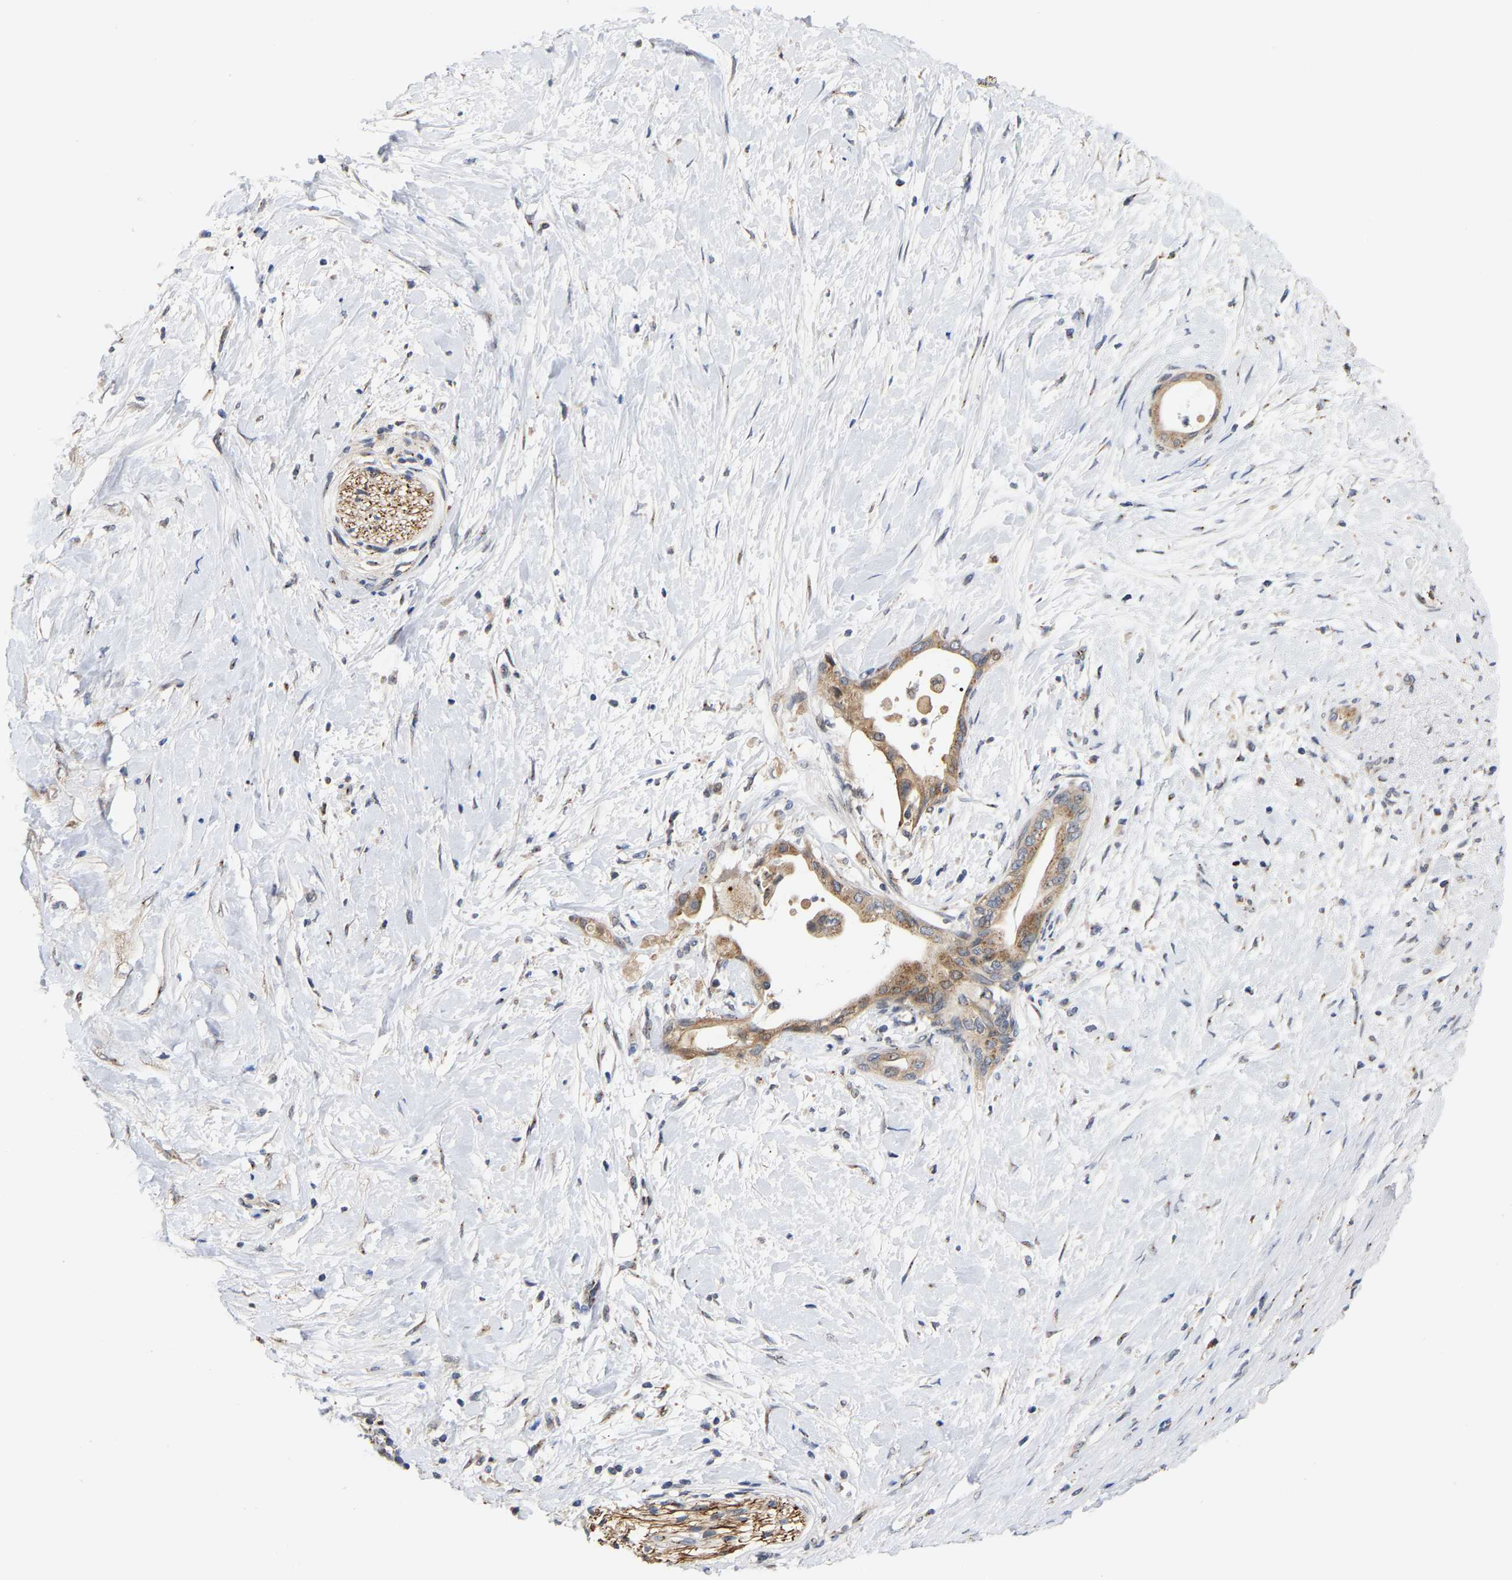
{"staining": {"intensity": "moderate", "quantity": ">75%", "location": "cytoplasmic/membranous"}, "tissue": "pancreatic cancer", "cell_type": "Tumor cells", "image_type": "cancer", "snomed": [{"axis": "morphology", "description": "Adenocarcinoma, NOS"}, {"axis": "topography", "description": "Pancreas"}], "caption": "This is a micrograph of IHC staining of pancreatic cancer (adenocarcinoma), which shows moderate staining in the cytoplasmic/membranous of tumor cells.", "gene": "PCNT", "patient": {"sex": "female", "age": 60}}